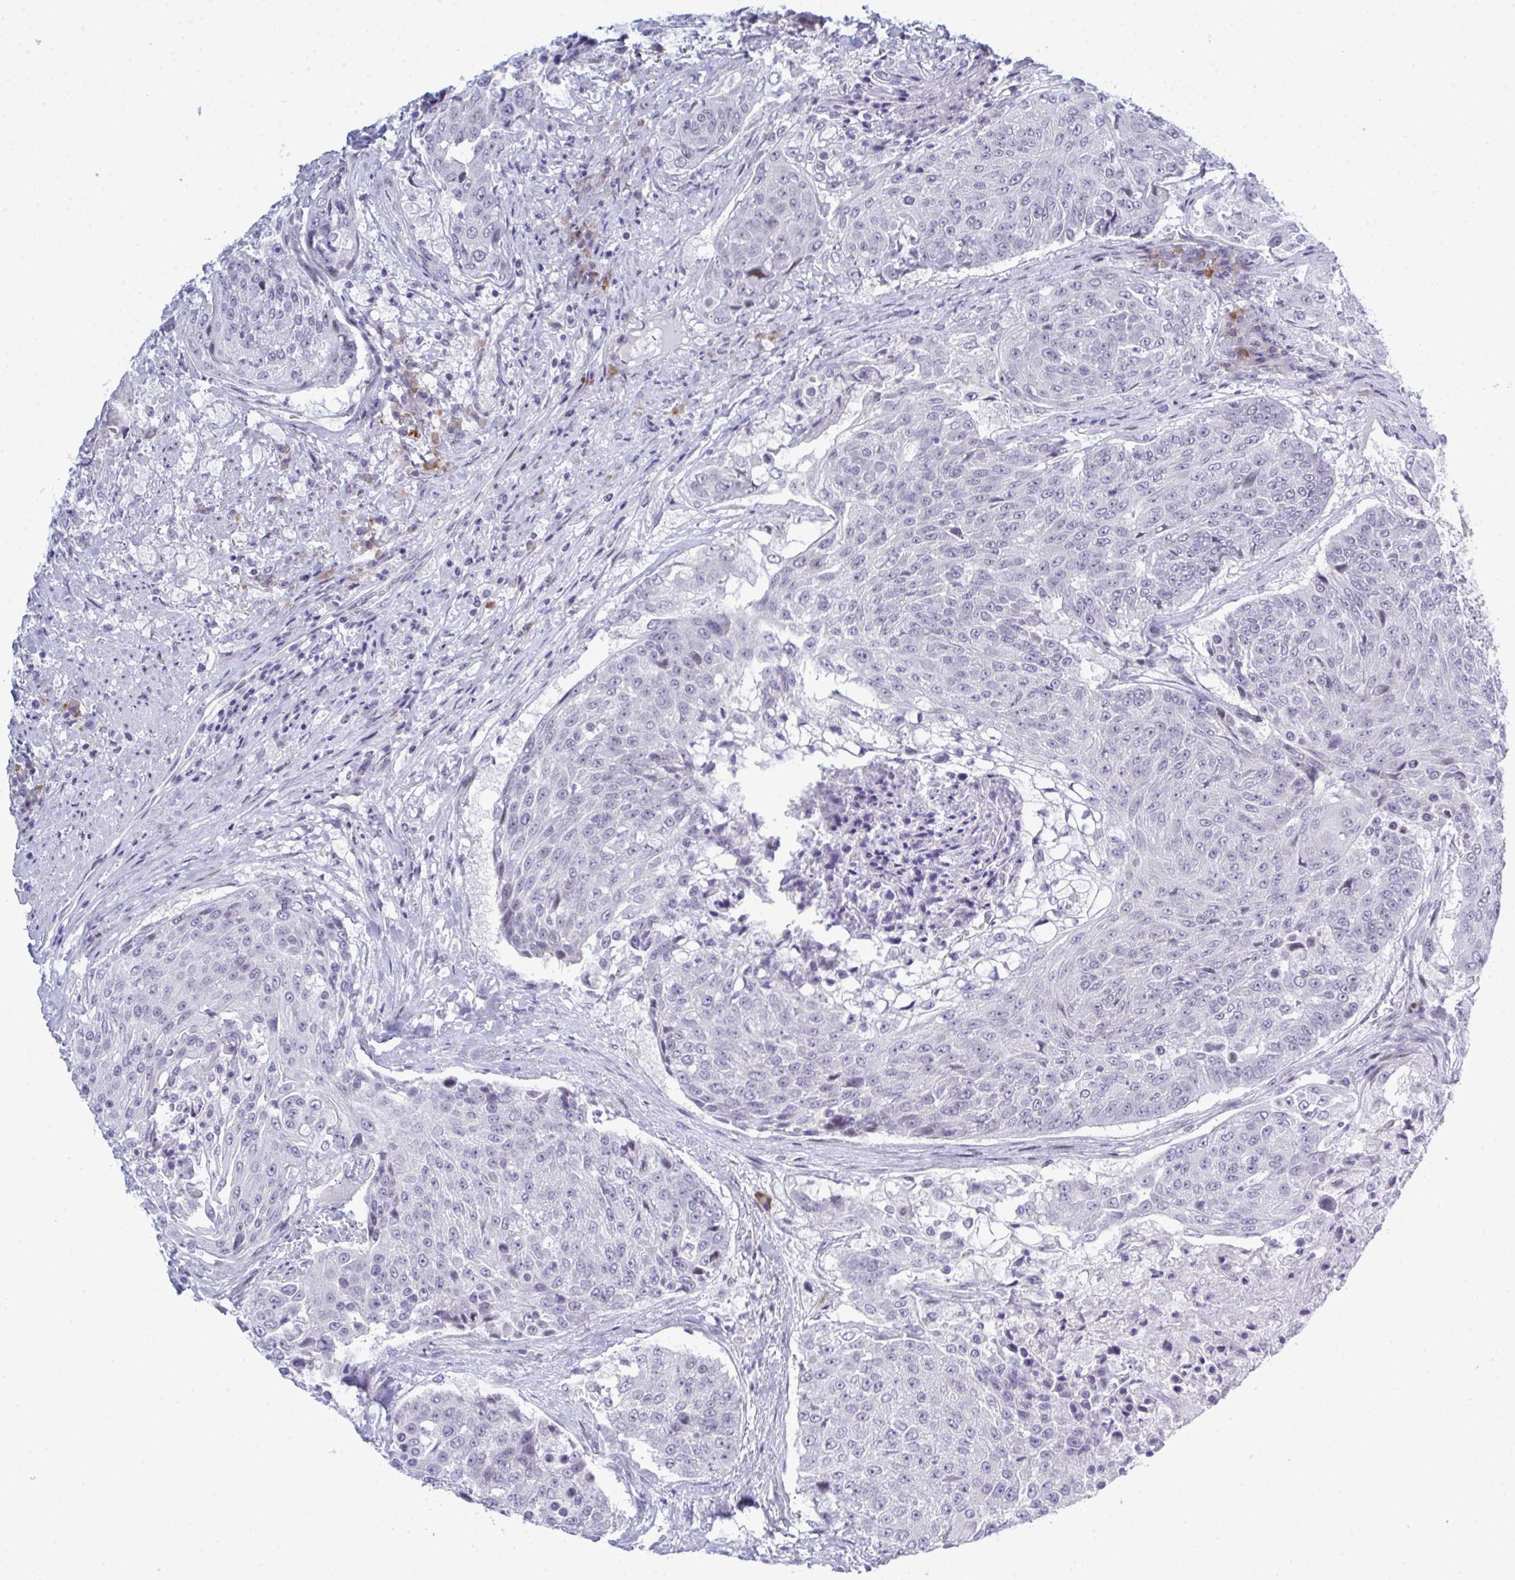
{"staining": {"intensity": "negative", "quantity": "none", "location": "none"}, "tissue": "urothelial cancer", "cell_type": "Tumor cells", "image_type": "cancer", "snomed": [{"axis": "morphology", "description": "Urothelial carcinoma, High grade"}, {"axis": "topography", "description": "Urinary bladder"}], "caption": "Protein analysis of urothelial carcinoma (high-grade) shows no significant staining in tumor cells. The staining was performed using DAB to visualize the protein expression in brown, while the nuclei were stained in blue with hematoxylin (Magnification: 20x).", "gene": "TAB1", "patient": {"sex": "female", "age": 63}}